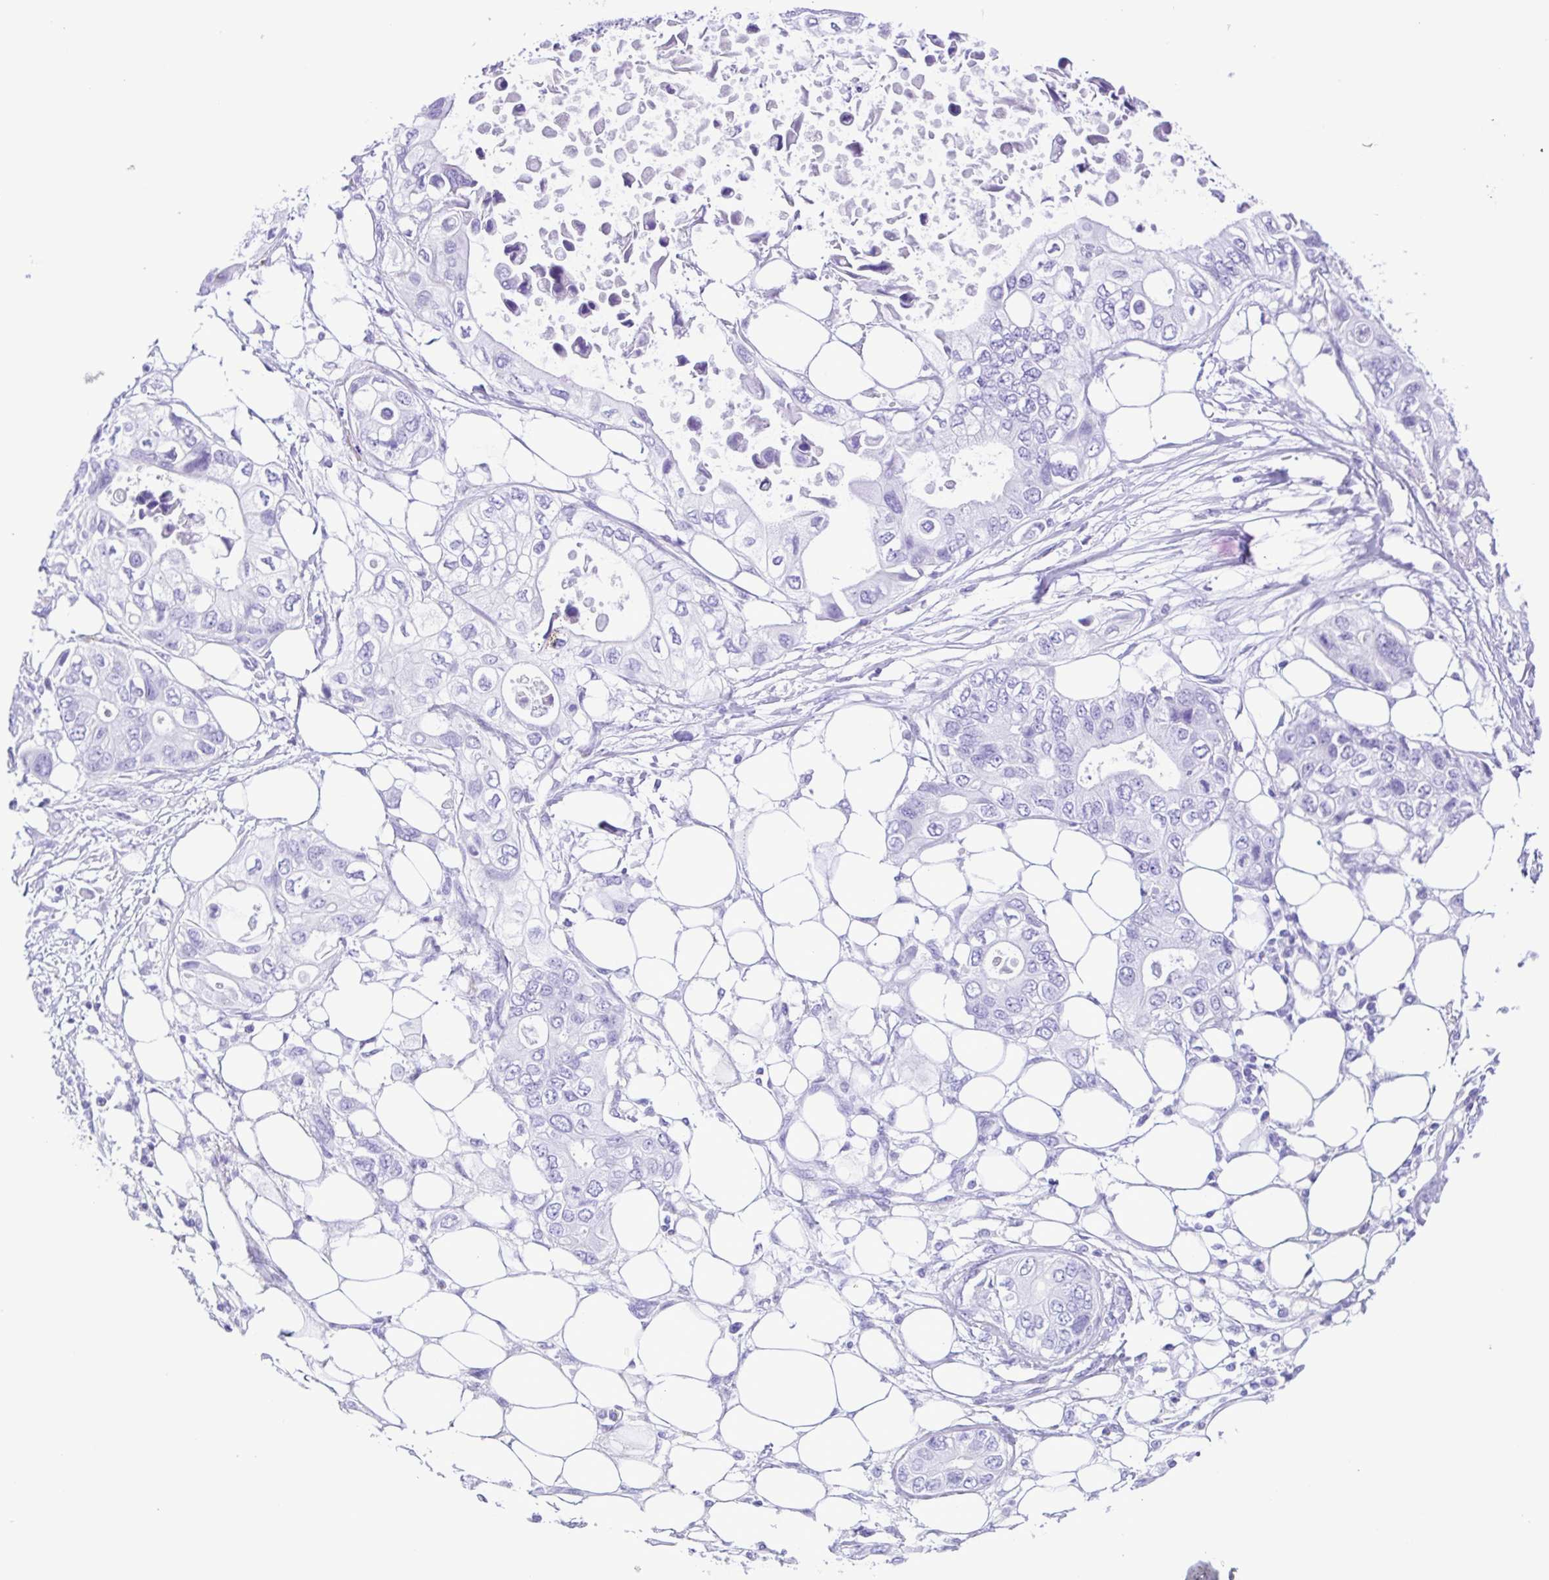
{"staining": {"intensity": "negative", "quantity": "none", "location": "none"}, "tissue": "pancreatic cancer", "cell_type": "Tumor cells", "image_type": "cancer", "snomed": [{"axis": "morphology", "description": "Adenocarcinoma, NOS"}, {"axis": "topography", "description": "Pancreas"}], "caption": "IHC of human adenocarcinoma (pancreatic) shows no expression in tumor cells.", "gene": "SYT1", "patient": {"sex": "female", "age": 63}}